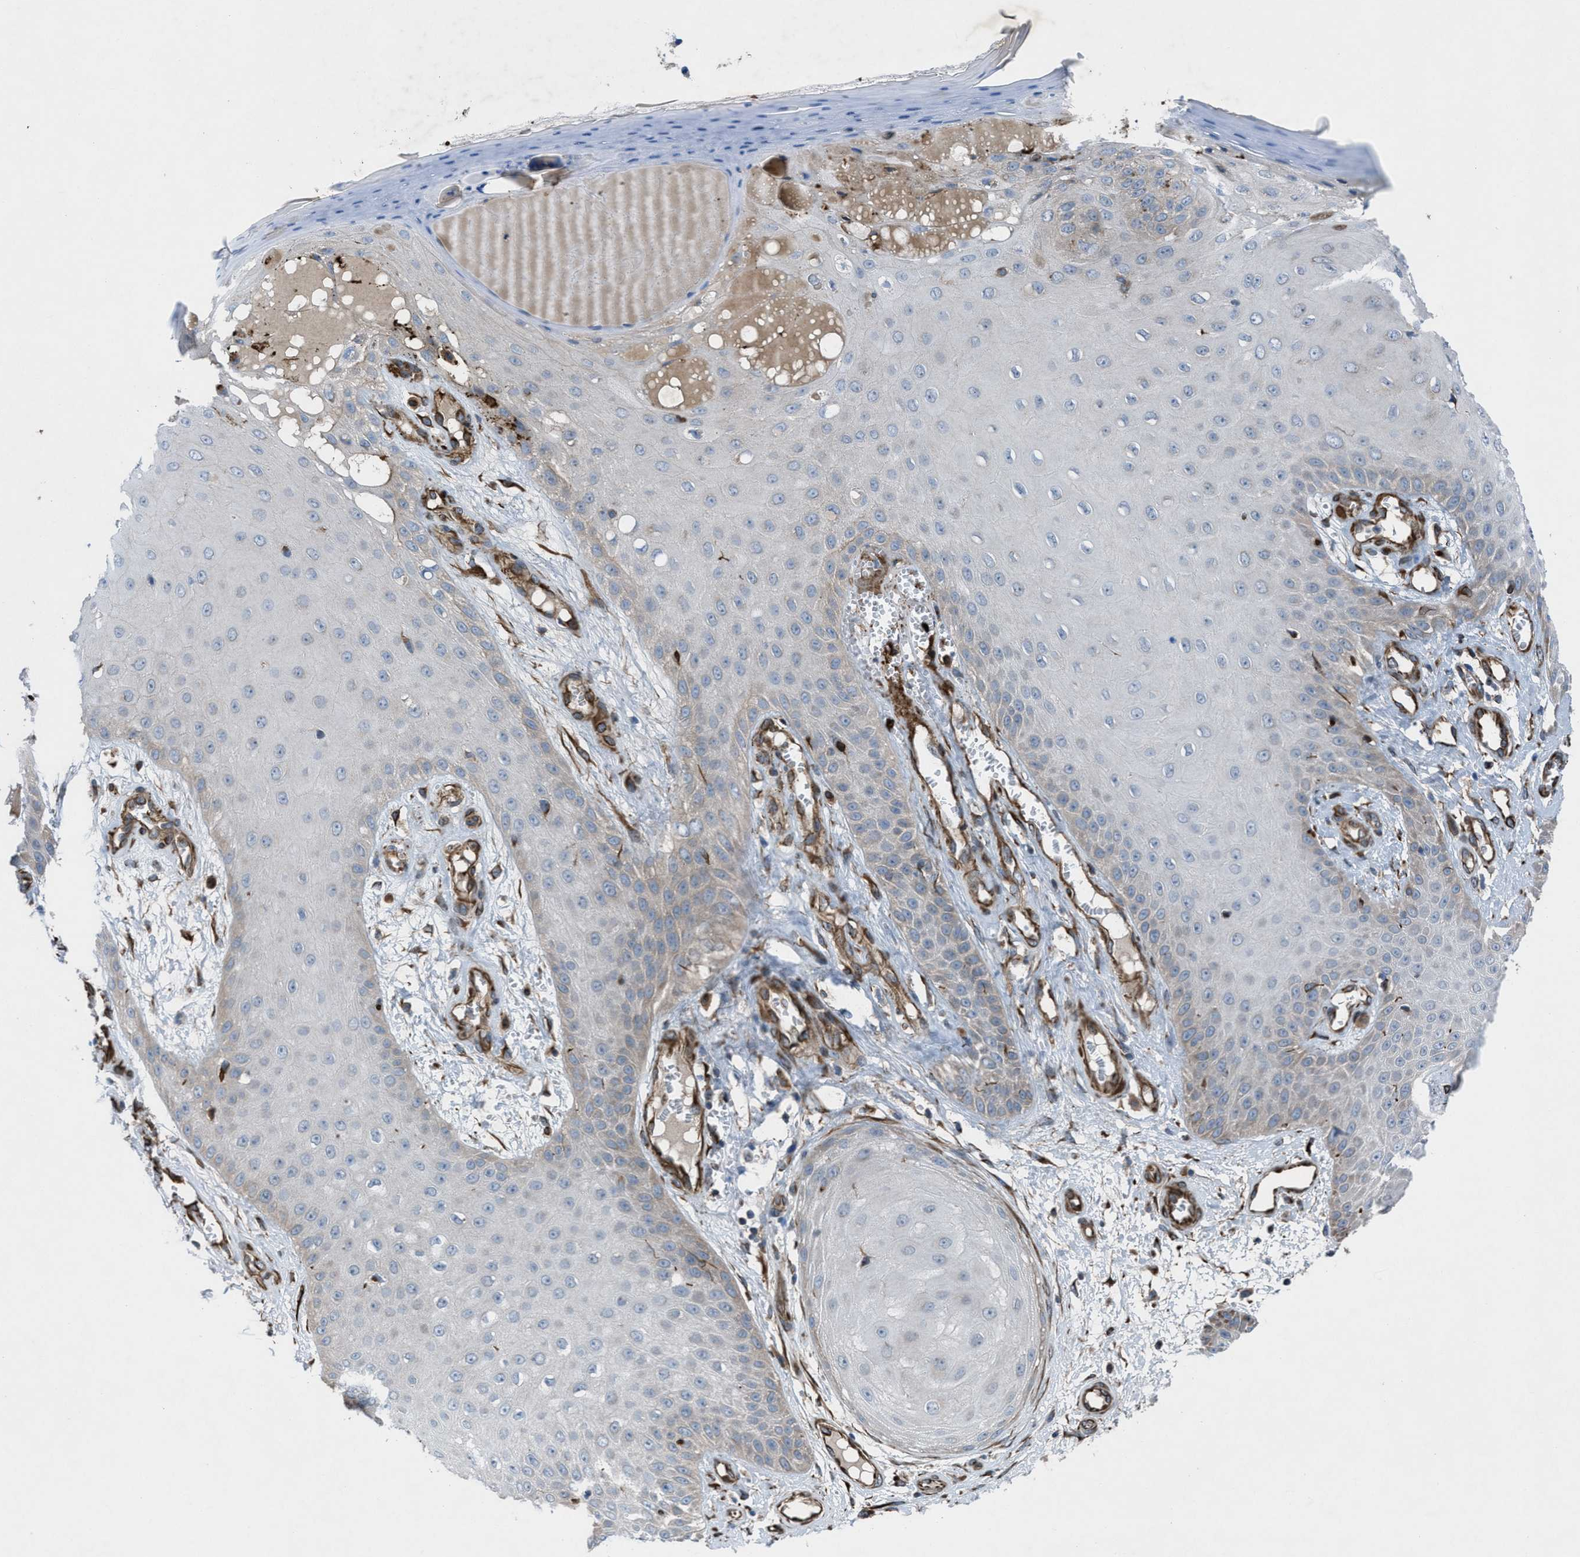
{"staining": {"intensity": "negative", "quantity": "none", "location": "none"}, "tissue": "skin cancer", "cell_type": "Tumor cells", "image_type": "cancer", "snomed": [{"axis": "morphology", "description": "Squamous cell carcinoma, NOS"}, {"axis": "topography", "description": "Skin"}], "caption": "This histopathology image is of skin squamous cell carcinoma stained with immunohistochemistry (IHC) to label a protein in brown with the nuclei are counter-stained blue. There is no expression in tumor cells. The staining is performed using DAB brown chromogen with nuclei counter-stained in using hematoxylin.", "gene": "SLC6A9", "patient": {"sex": "male", "age": 74}}